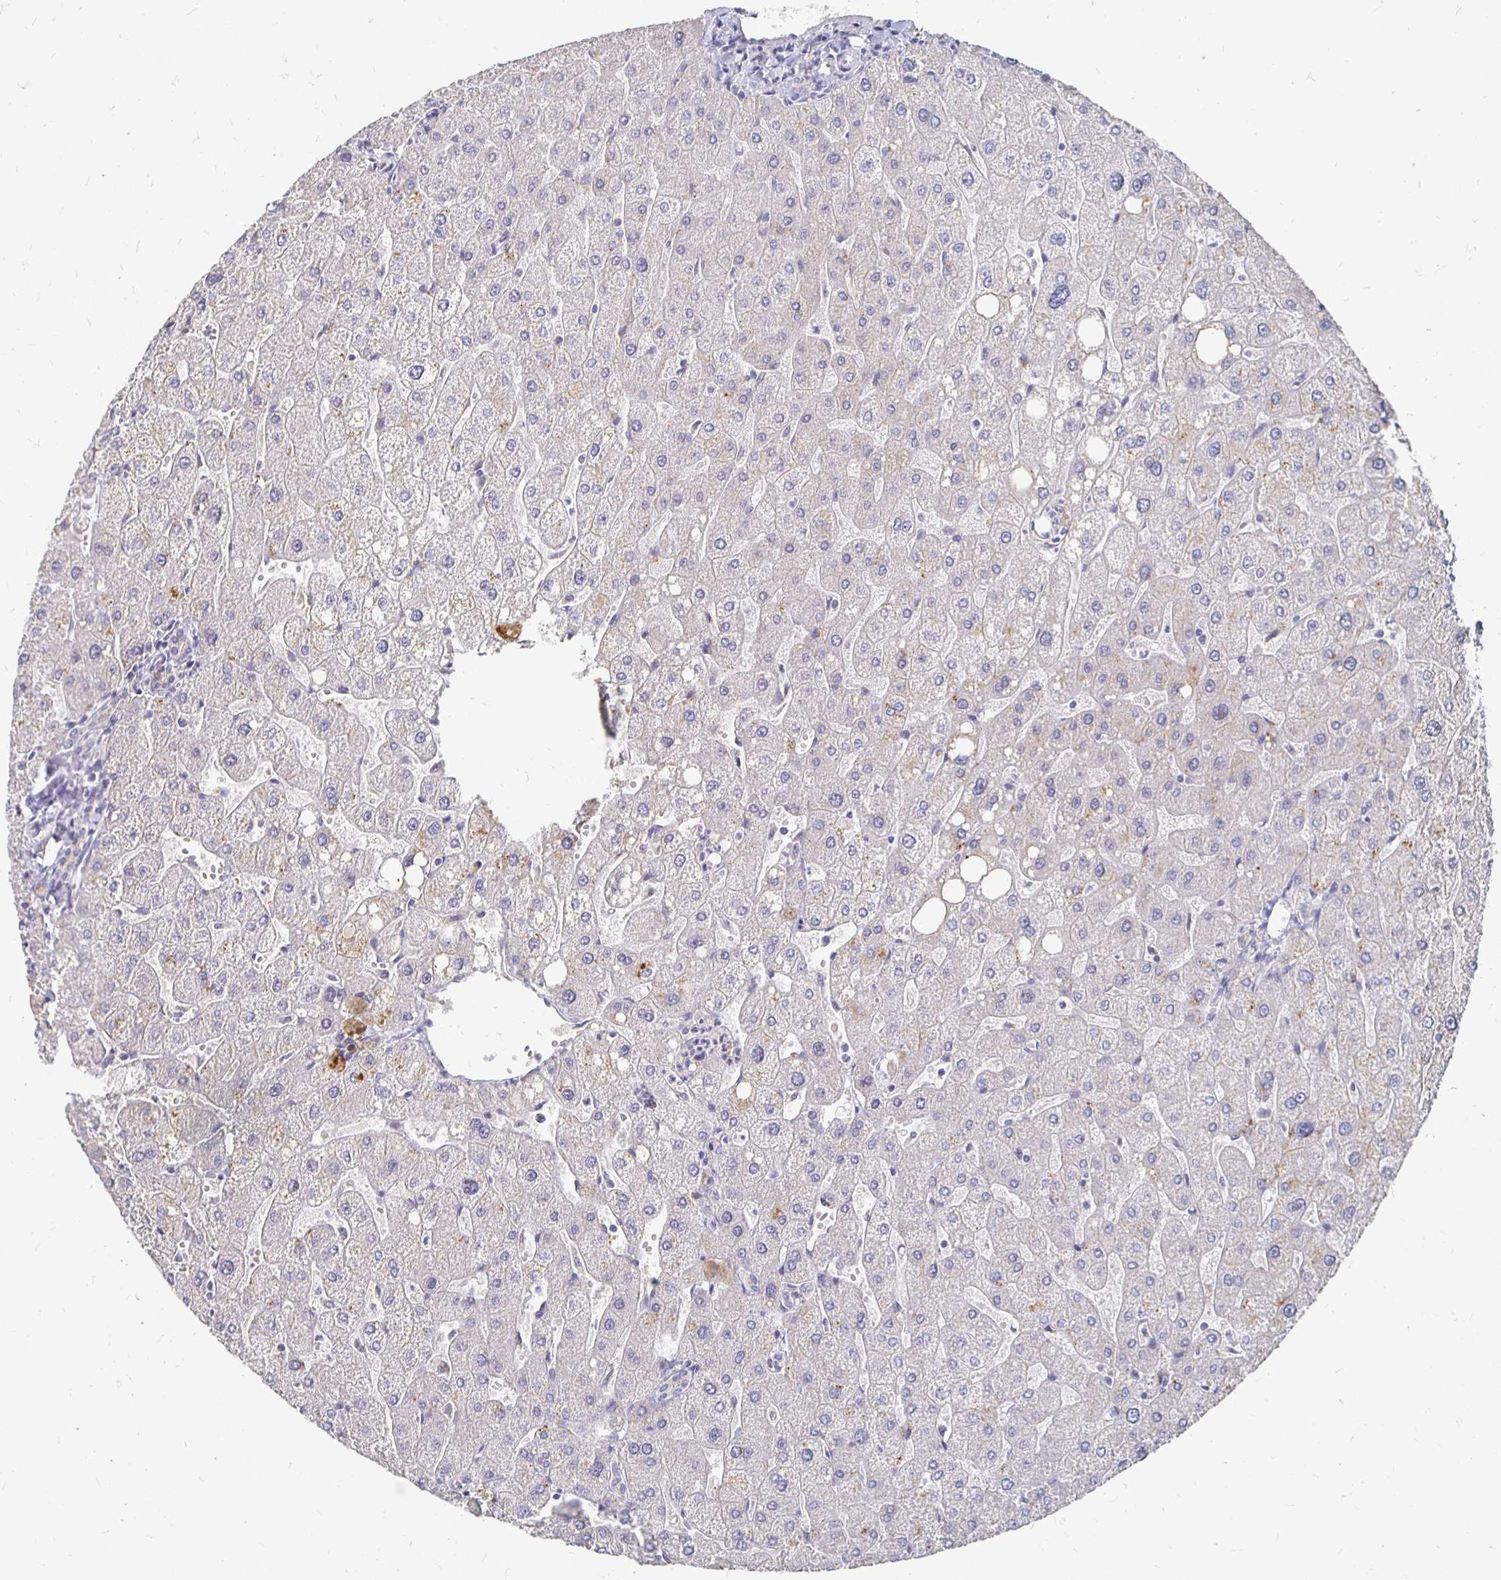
{"staining": {"intensity": "negative", "quantity": "none", "location": "none"}, "tissue": "liver", "cell_type": "Cholangiocytes", "image_type": "normal", "snomed": [{"axis": "morphology", "description": "Normal tissue, NOS"}, {"axis": "topography", "description": "Liver"}], "caption": "DAB (3,3'-diaminobenzidine) immunohistochemical staining of benign human liver exhibits no significant staining in cholangiocytes. (DAB (3,3'-diaminobenzidine) immunohistochemistry (IHC) with hematoxylin counter stain).", "gene": "FKRP", "patient": {"sex": "male", "age": 67}}